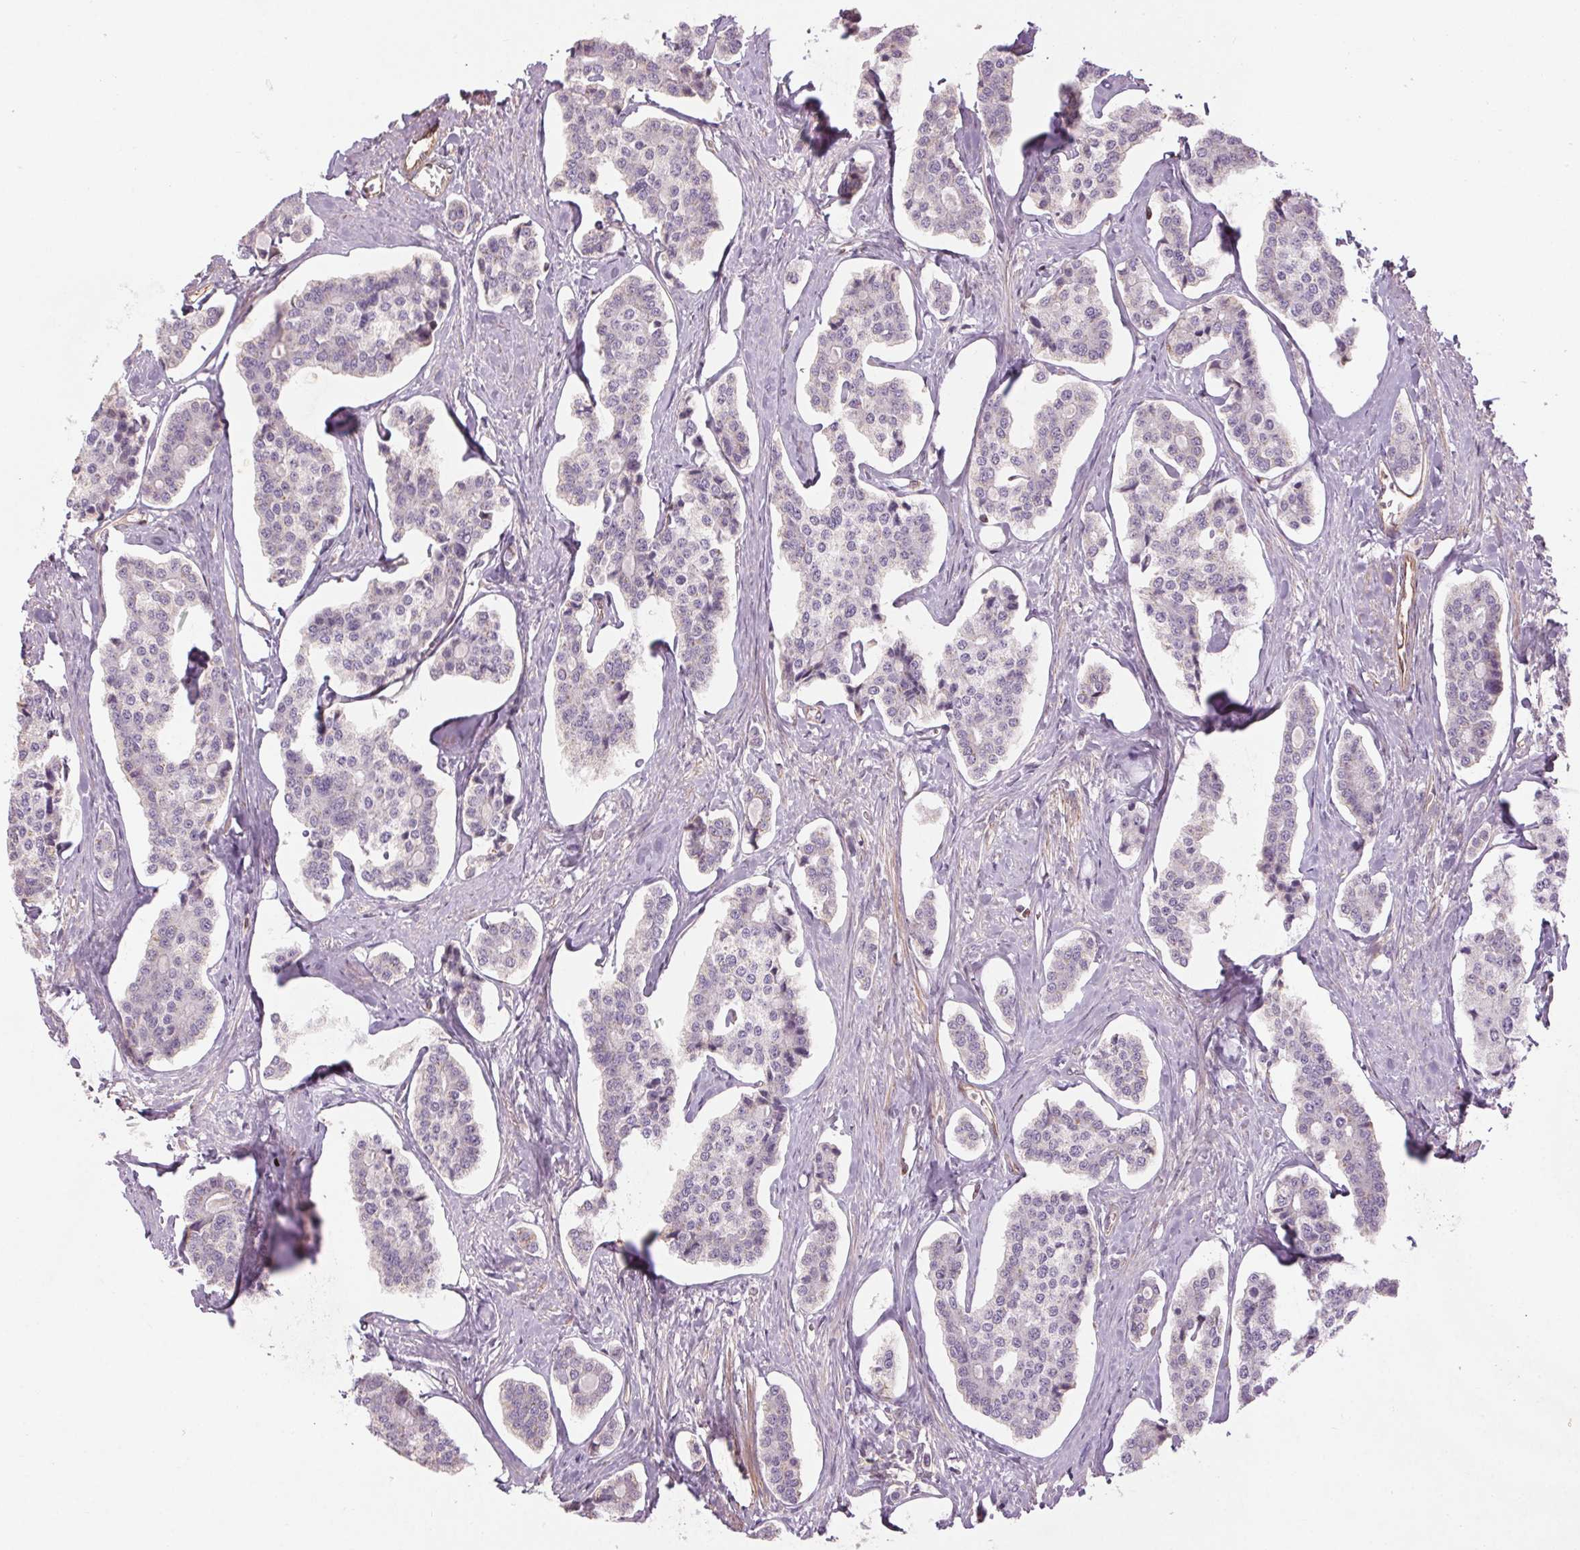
{"staining": {"intensity": "negative", "quantity": "none", "location": "none"}, "tissue": "carcinoid", "cell_type": "Tumor cells", "image_type": "cancer", "snomed": [{"axis": "morphology", "description": "Carcinoid, malignant, NOS"}, {"axis": "topography", "description": "Small intestine"}], "caption": "Immunohistochemical staining of human malignant carcinoid shows no significant positivity in tumor cells.", "gene": "CCSER1", "patient": {"sex": "female", "age": 65}}